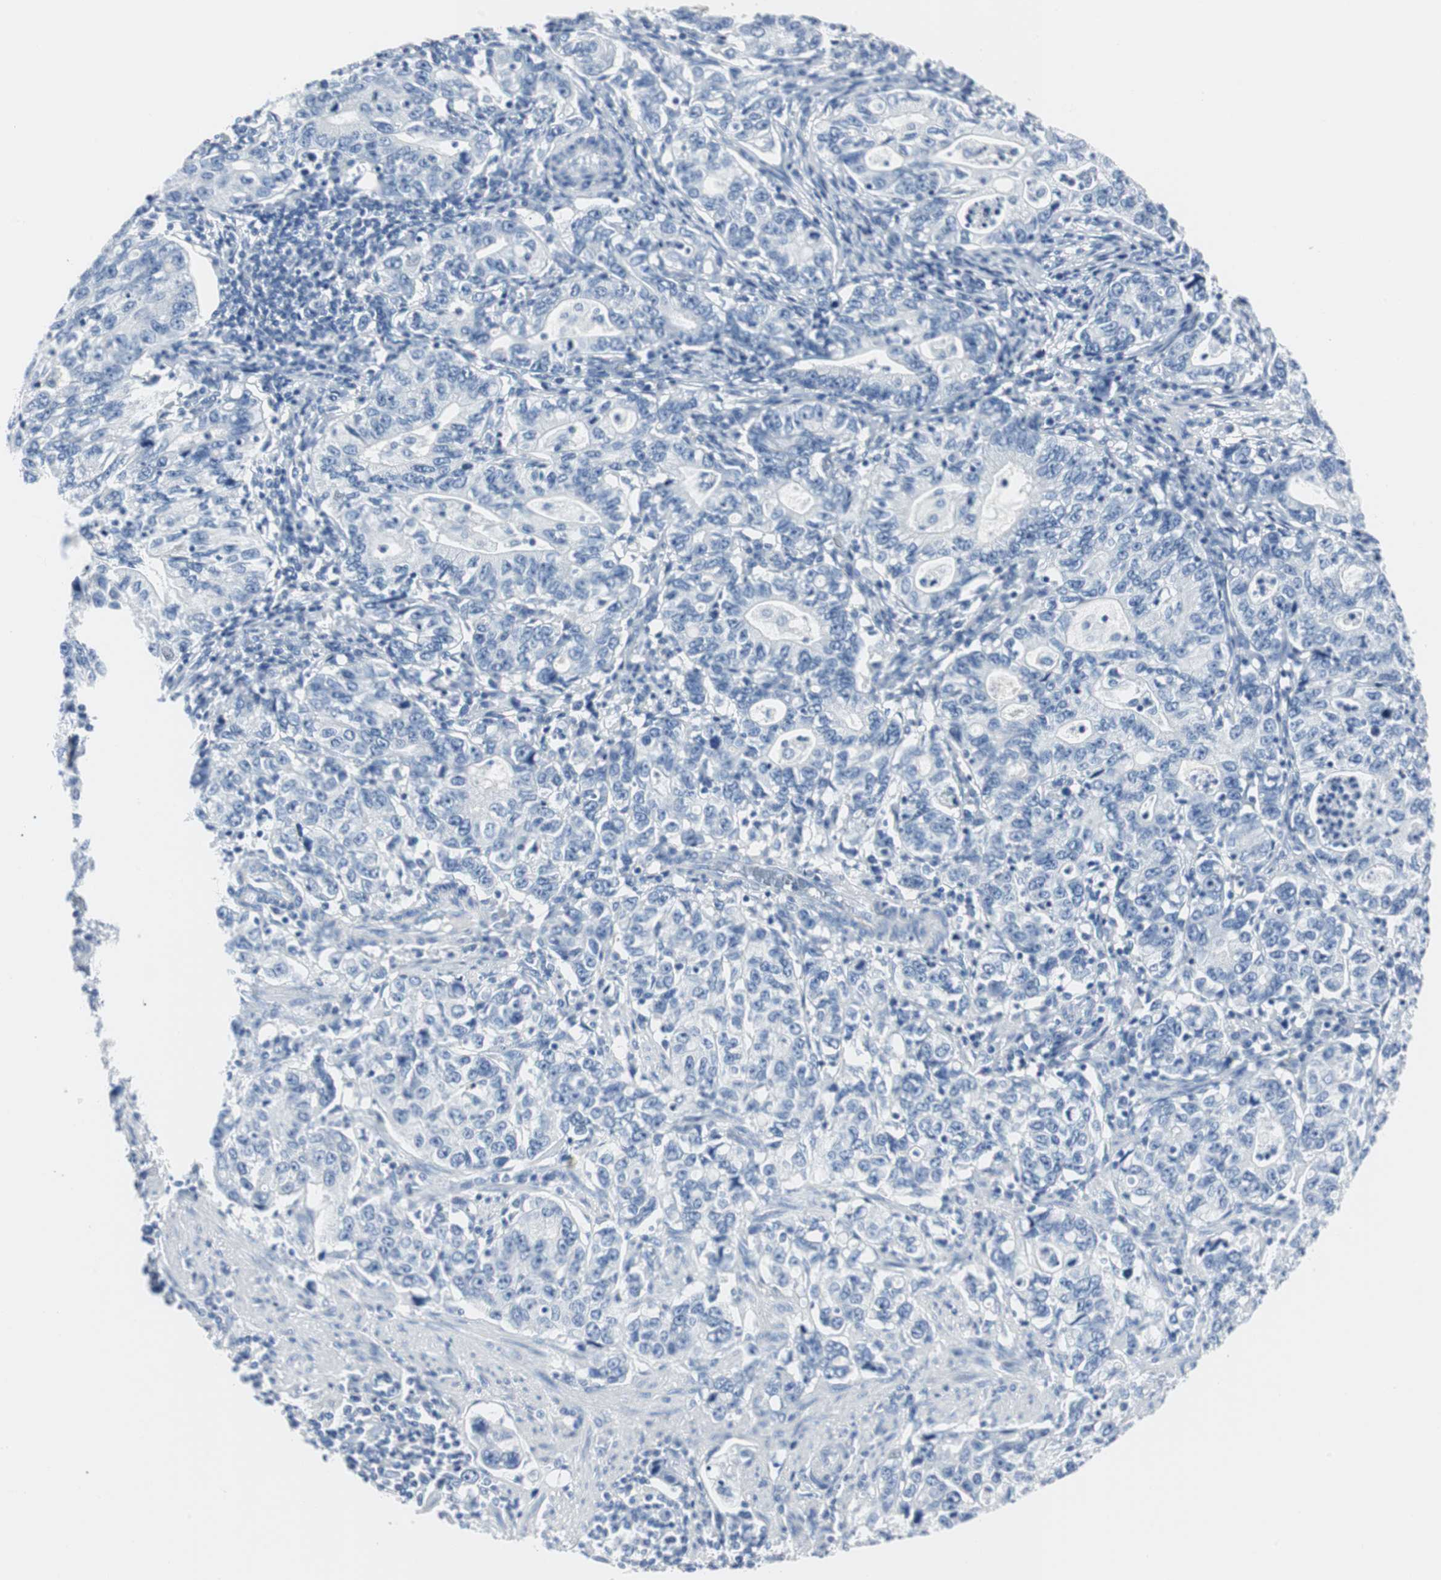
{"staining": {"intensity": "negative", "quantity": "none", "location": "none"}, "tissue": "stomach cancer", "cell_type": "Tumor cells", "image_type": "cancer", "snomed": [{"axis": "morphology", "description": "Adenocarcinoma, NOS"}, {"axis": "topography", "description": "Stomach, lower"}], "caption": "Stomach cancer (adenocarcinoma) was stained to show a protein in brown. There is no significant staining in tumor cells.", "gene": "GAP43", "patient": {"sex": "female", "age": 72}}